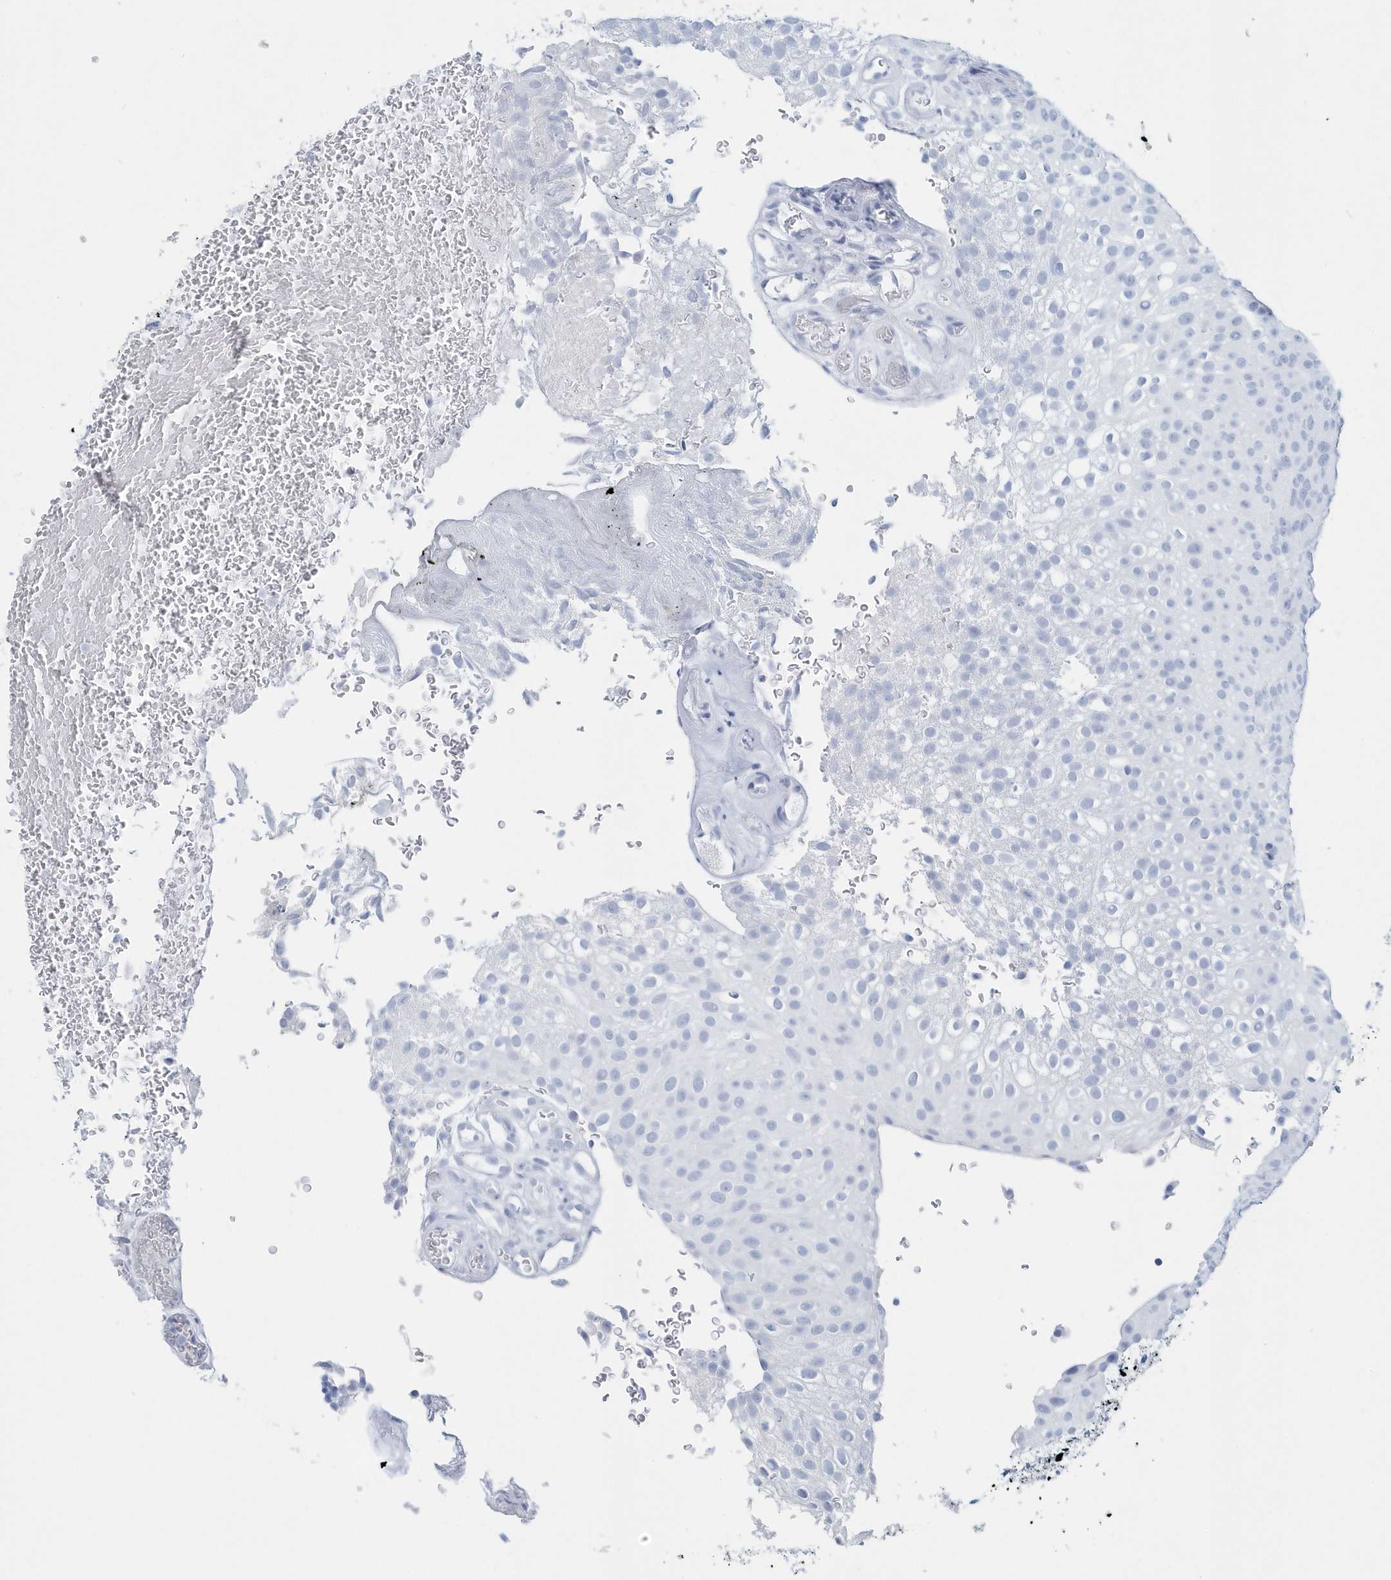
{"staining": {"intensity": "negative", "quantity": "none", "location": "none"}, "tissue": "urothelial cancer", "cell_type": "Tumor cells", "image_type": "cancer", "snomed": [{"axis": "morphology", "description": "Urothelial carcinoma, Low grade"}, {"axis": "topography", "description": "Urinary bladder"}], "caption": "DAB immunohistochemical staining of human low-grade urothelial carcinoma shows no significant positivity in tumor cells.", "gene": "PTPRO", "patient": {"sex": "male", "age": 78}}